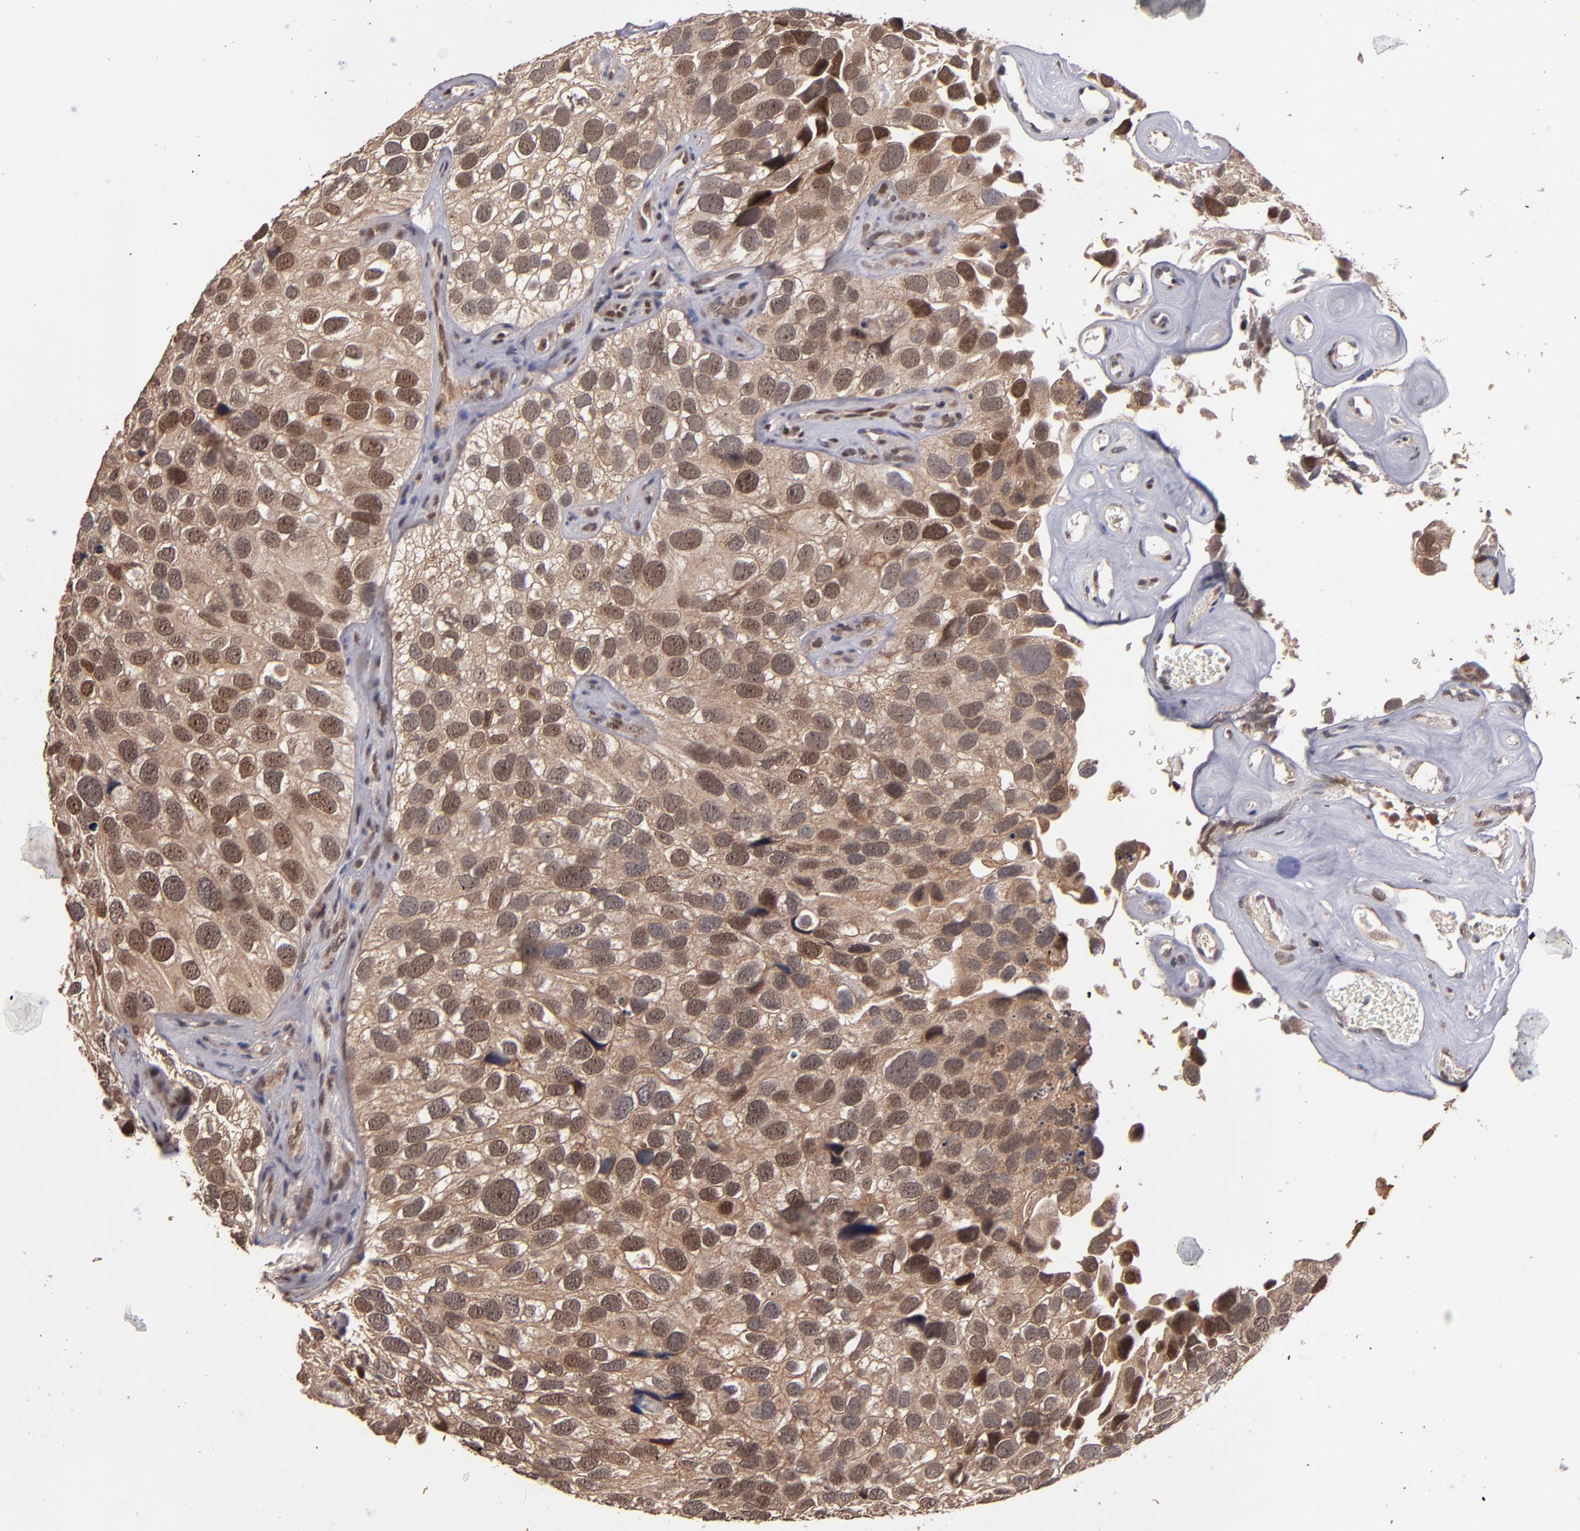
{"staining": {"intensity": "moderate", "quantity": ">75%", "location": "cytoplasmic/membranous,nuclear"}, "tissue": "urothelial cancer", "cell_type": "Tumor cells", "image_type": "cancer", "snomed": [{"axis": "morphology", "description": "Urothelial carcinoma, High grade"}, {"axis": "topography", "description": "Urinary bladder"}], "caption": "Protein expression analysis of urothelial carcinoma (high-grade) demonstrates moderate cytoplasmic/membranous and nuclear expression in approximately >75% of tumor cells.", "gene": "EAPP", "patient": {"sex": "male", "age": 72}}